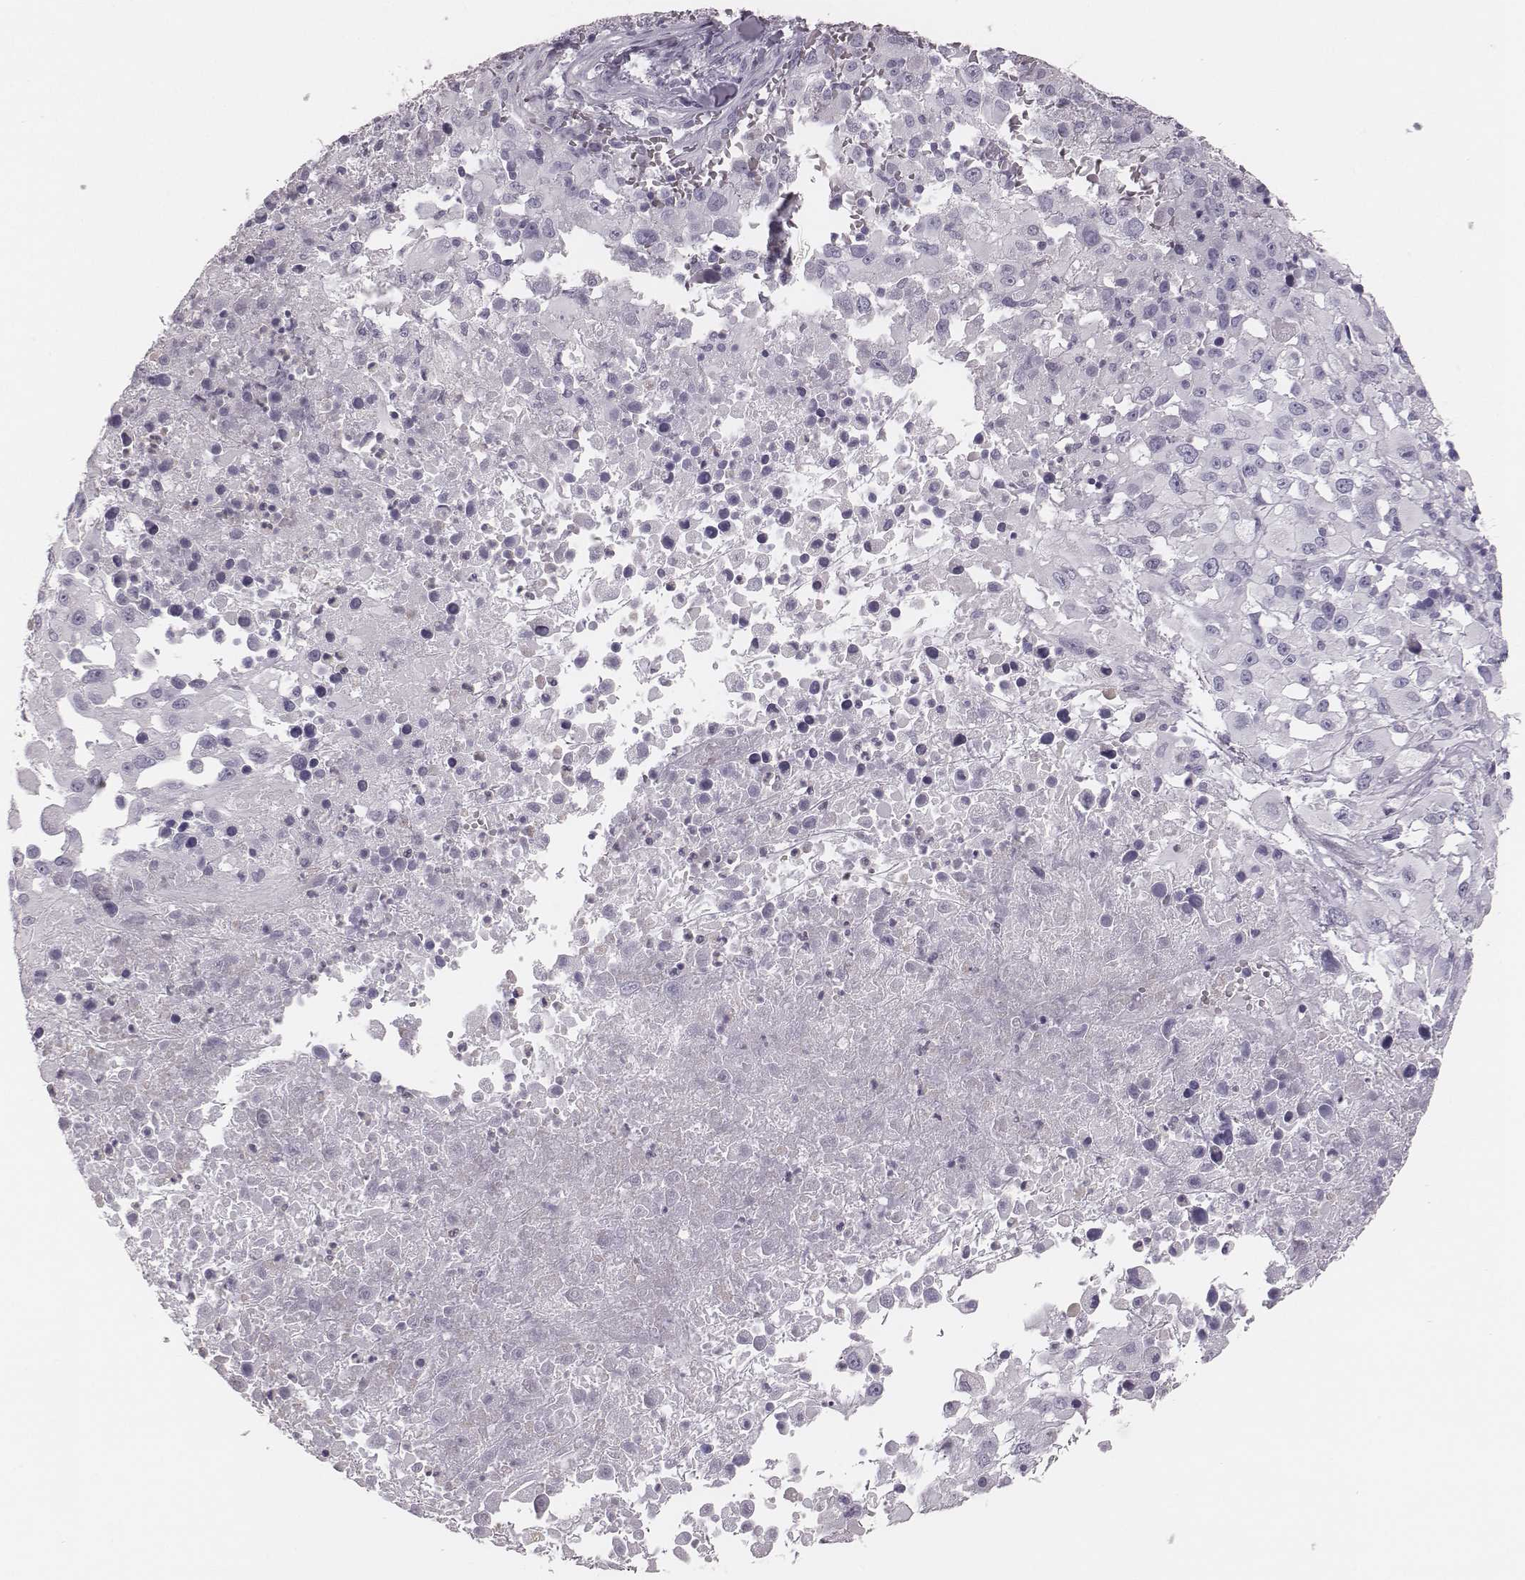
{"staining": {"intensity": "negative", "quantity": "none", "location": "none"}, "tissue": "melanoma", "cell_type": "Tumor cells", "image_type": "cancer", "snomed": [{"axis": "morphology", "description": "Malignant melanoma, Metastatic site"}, {"axis": "topography", "description": "Soft tissue"}], "caption": "Melanoma was stained to show a protein in brown. There is no significant positivity in tumor cells. (IHC, brightfield microscopy, high magnification).", "gene": "CSH1", "patient": {"sex": "male", "age": 50}}